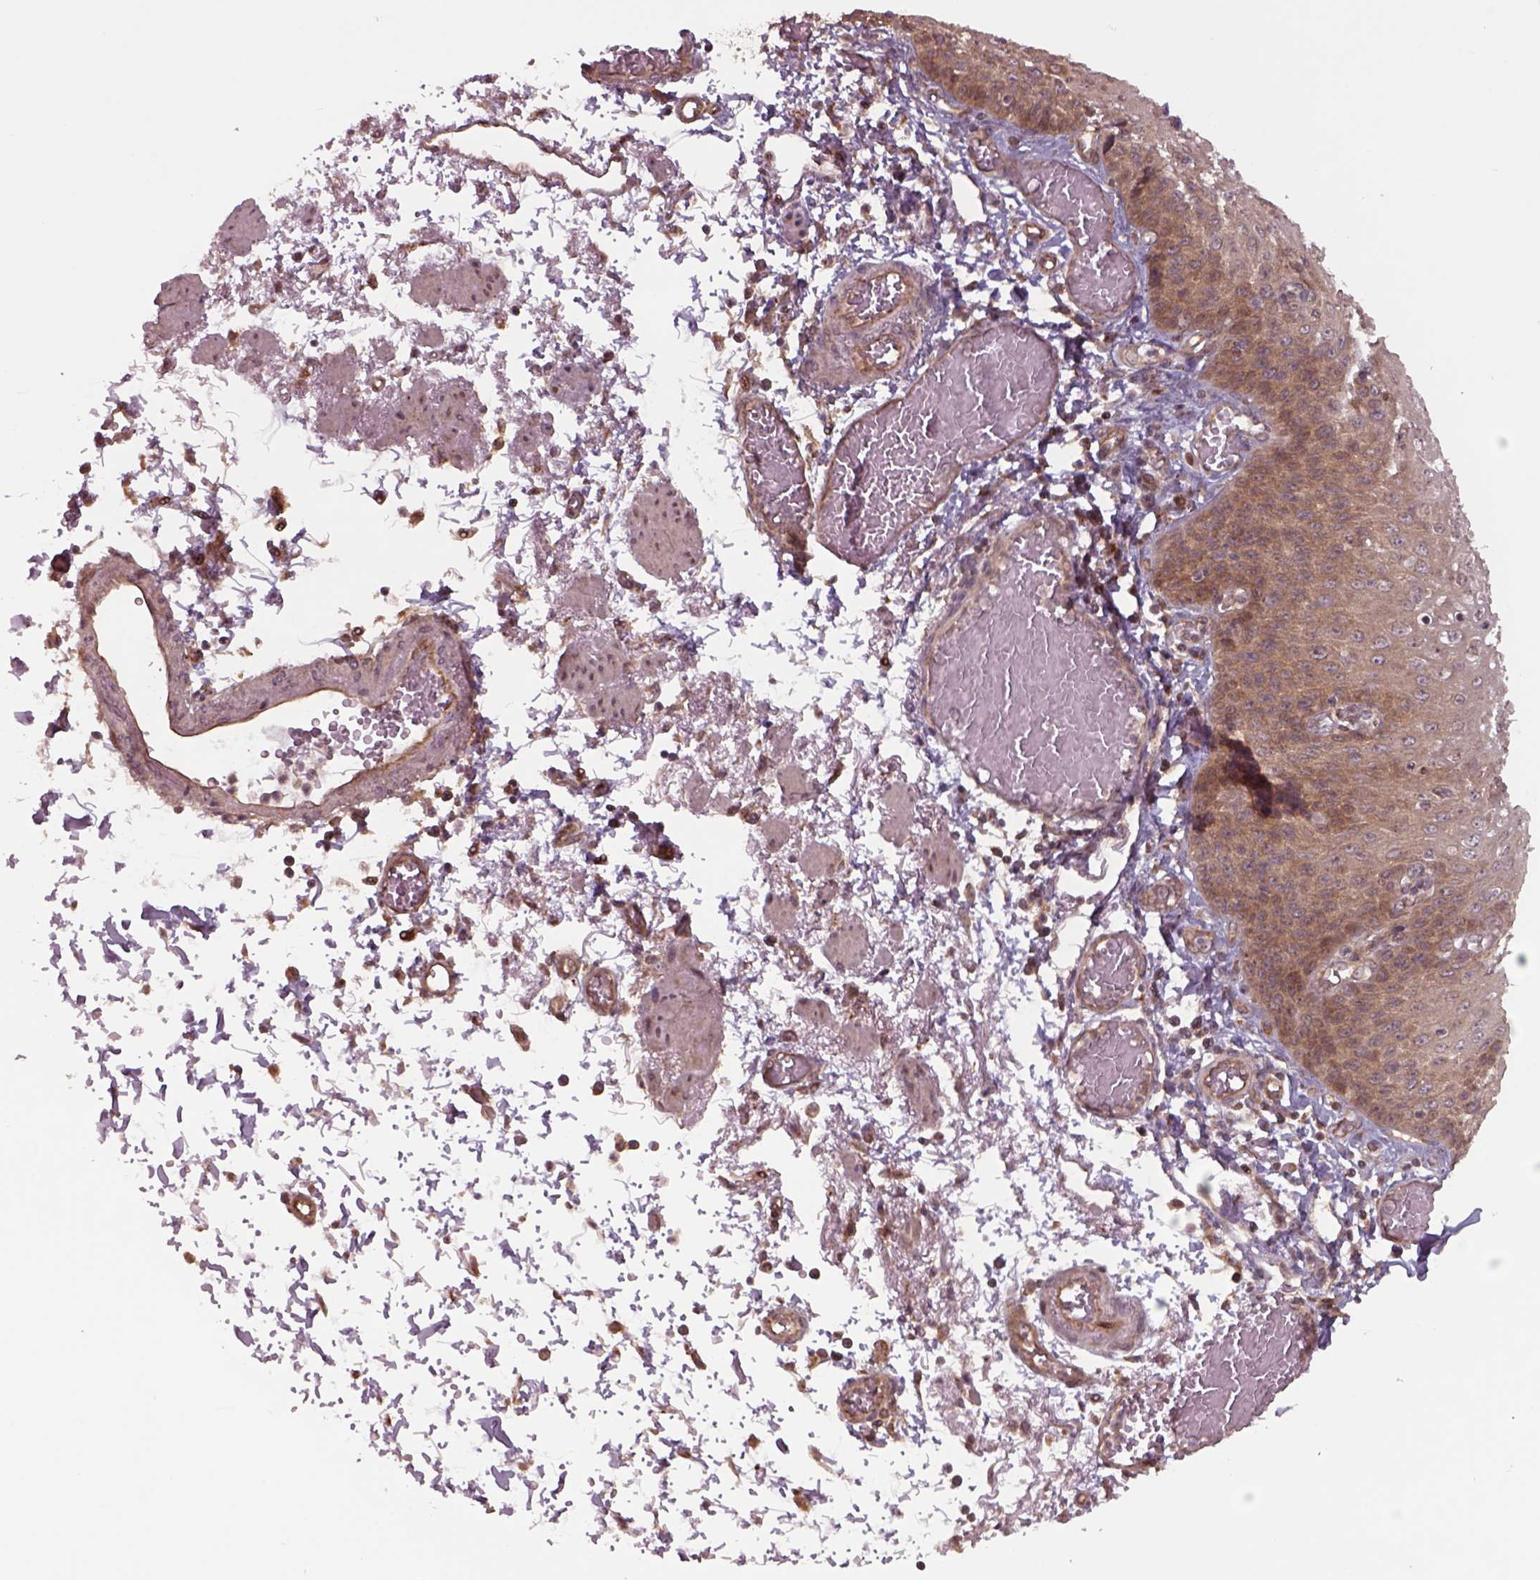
{"staining": {"intensity": "moderate", "quantity": ">75%", "location": "cytoplasmic/membranous"}, "tissue": "esophagus", "cell_type": "Squamous epithelial cells", "image_type": "normal", "snomed": [{"axis": "morphology", "description": "Normal tissue, NOS"}, {"axis": "morphology", "description": "Adenocarcinoma, NOS"}, {"axis": "topography", "description": "Esophagus"}], "caption": "Human esophagus stained for a protein (brown) shows moderate cytoplasmic/membranous positive staining in about >75% of squamous epithelial cells.", "gene": "CHMP3", "patient": {"sex": "male", "age": 81}}